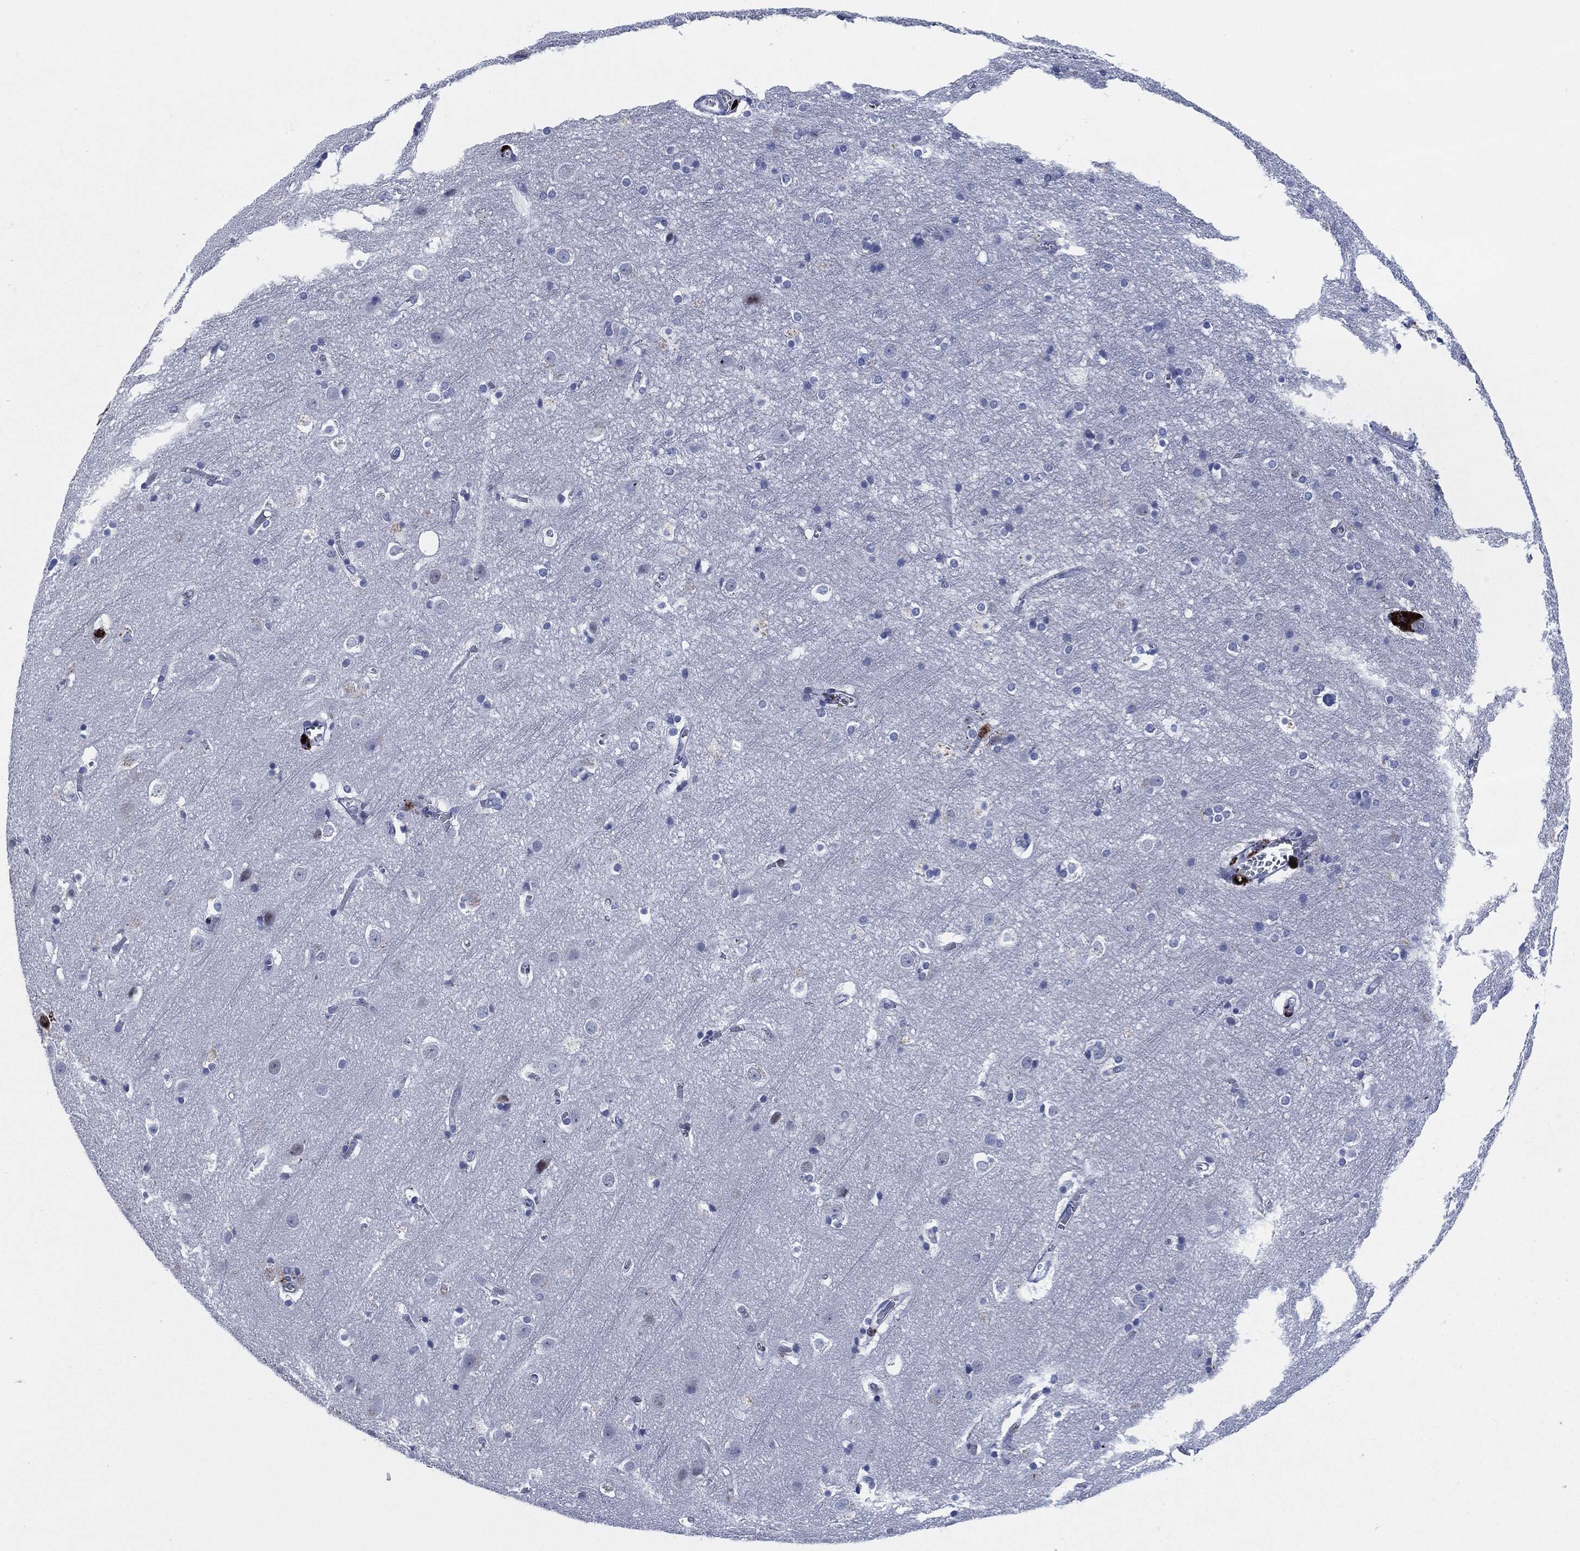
{"staining": {"intensity": "negative", "quantity": "none", "location": "none"}, "tissue": "cerebral cortex", "cell_type": "Endothelial cells", "image_type": "normal", "snomed": [{"axis": "morphology", "description": "Normal tissue, NOS"}, {"axis": "topography", "description": "Cerebral cortex"}], "caption": "Endothelial cells are negative for brown protein staining in benign cerebral cortex. The staining was performed using DAB to visualize the protein expression in brown, while the nuclei were stained in blue with hematoxylin (Magnification: 20x).", "gene": "MPO", "patient": {"sex": "male", "age": 59}}